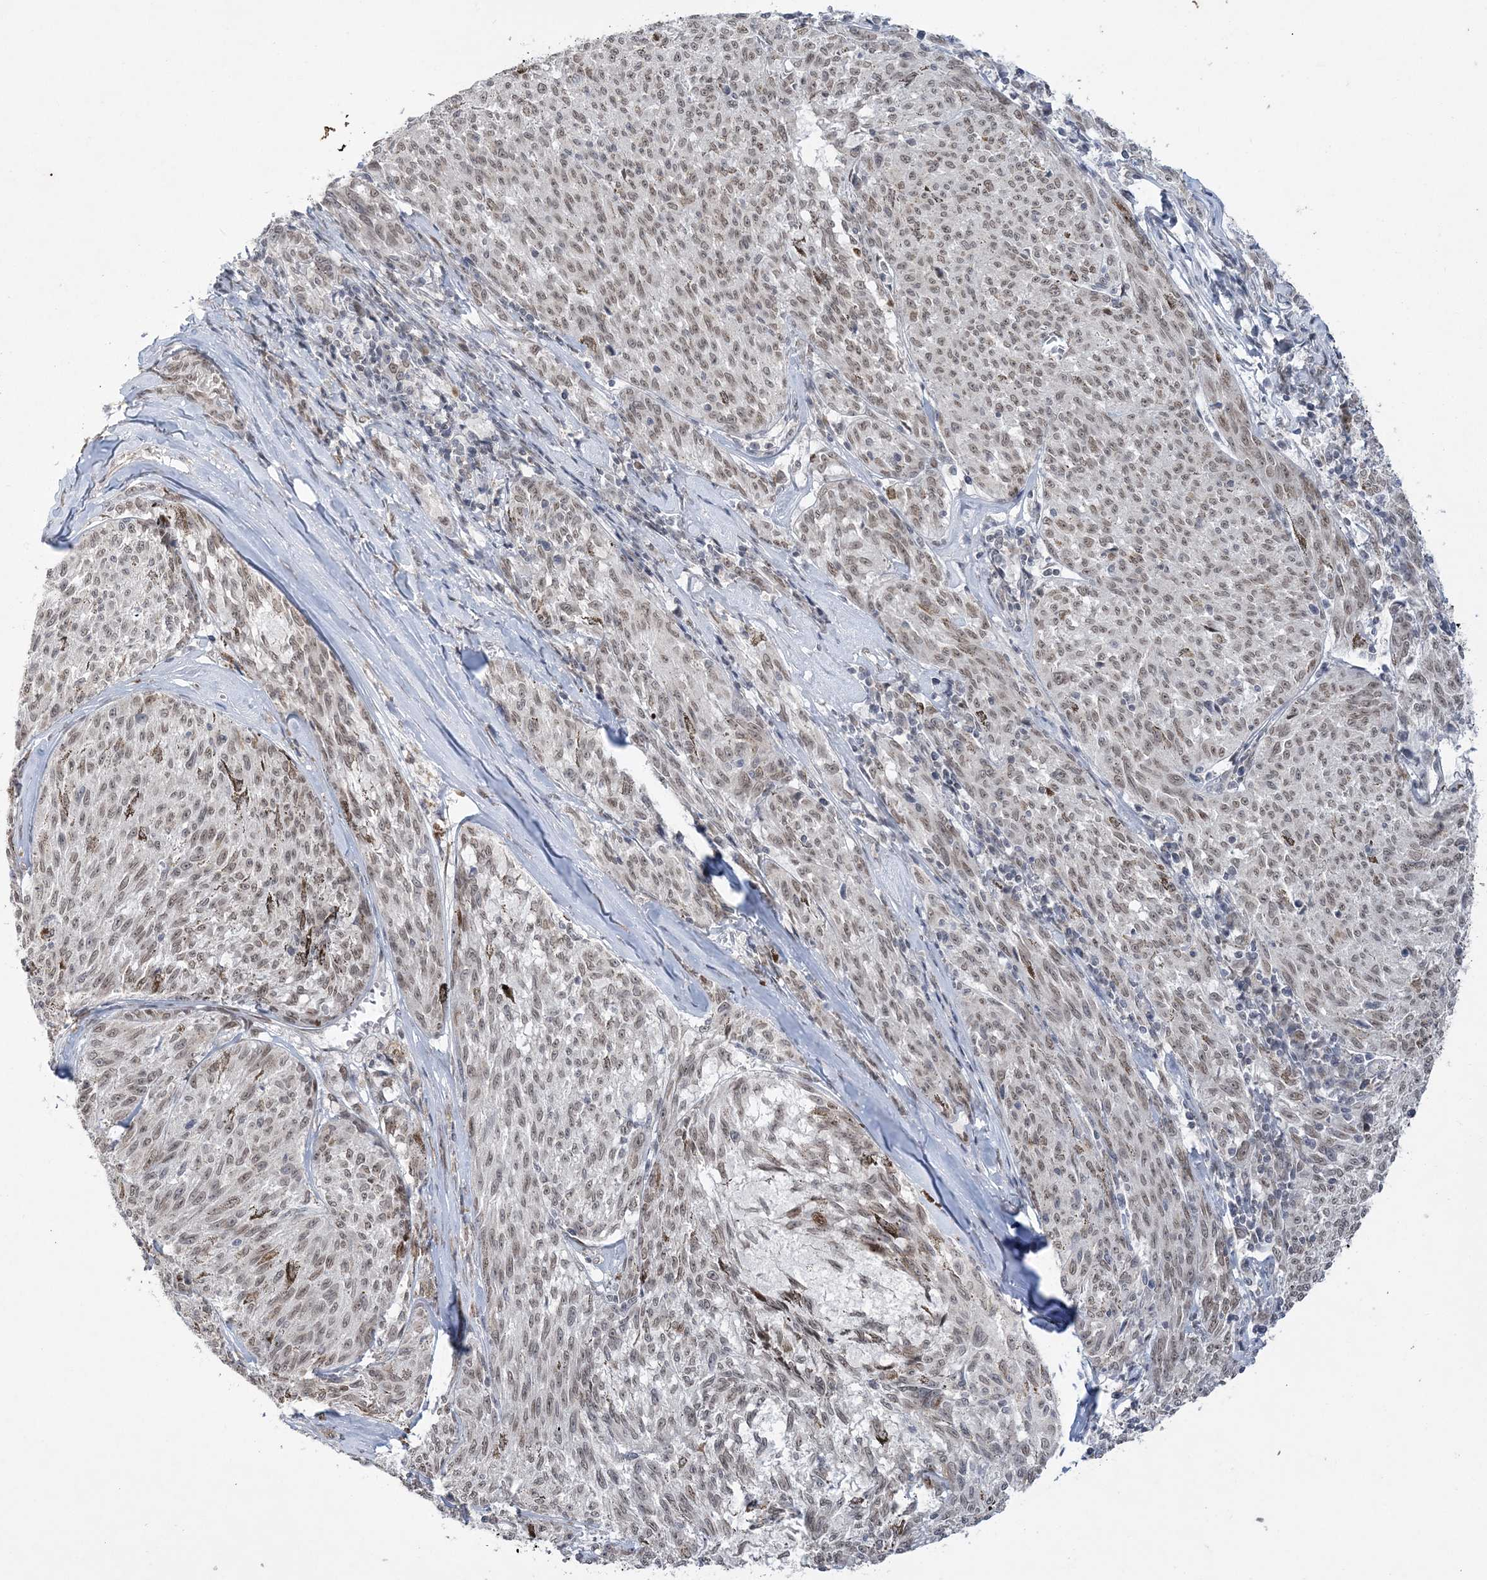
{"staining": {"intensity": "weak", "quantity": ">75%", "location": "nuclear"}, "tissue": "melanoma", "cell_type": "Tumor cells", "image_type": "cancer", "snomed": [{"axis": "morphology", "description": "Malignant melanoma, NOS"}, {"axis": "topography", "description": "Skin"}], "caption": "Immunohistochemistry (IHC) staining of malignant melanoma, which displays low levels of weak nuclear positivity in approximately >75% of tumor cells indicating weak nuclear protein expression. The staining was performed using DAB (brown) for protein detection and nuclei were counterstained in hematoxylin (blue).", "gene": "WAC", "patient": {"sex": "female", "age": 72}}